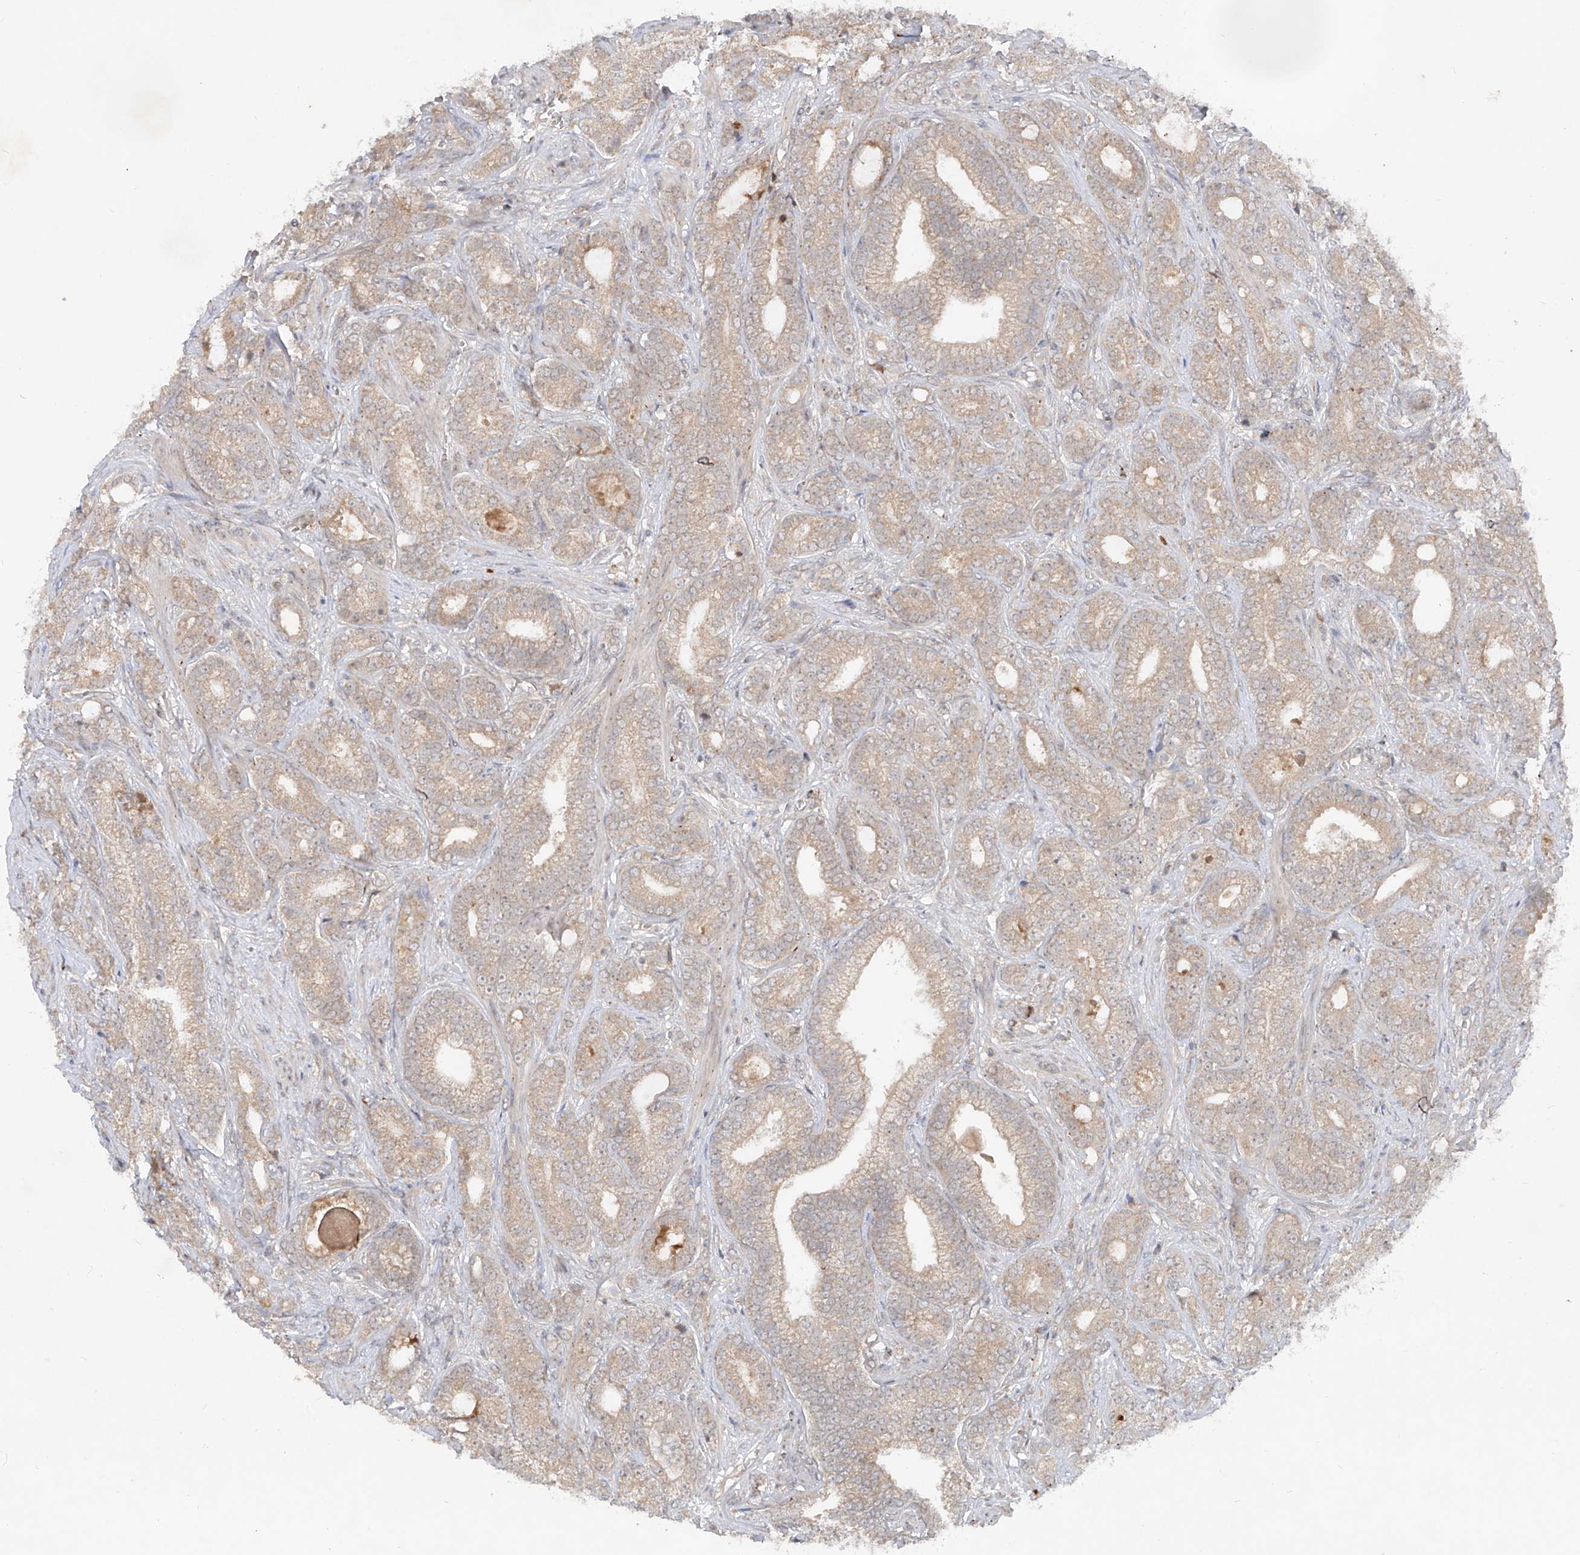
{"staining": {"intensity": "negative", "quantity": "none", "location": "none"}, "tissue": "prostate cancer", "cell_type": "Tumor cells", "image_type": "cancer", "snomed": [{"axis": "morphology", "description": "Adenocarcinoma, High grade"}, {"axis": "topography", "description": "Prostate and seminal vesicle, NOS"}], "caption": "The micrograph reveals no staining of tumor cells in prostate cancer.", "gene": "FAM135A", "patient": {"sex": "male", "age": 67}}